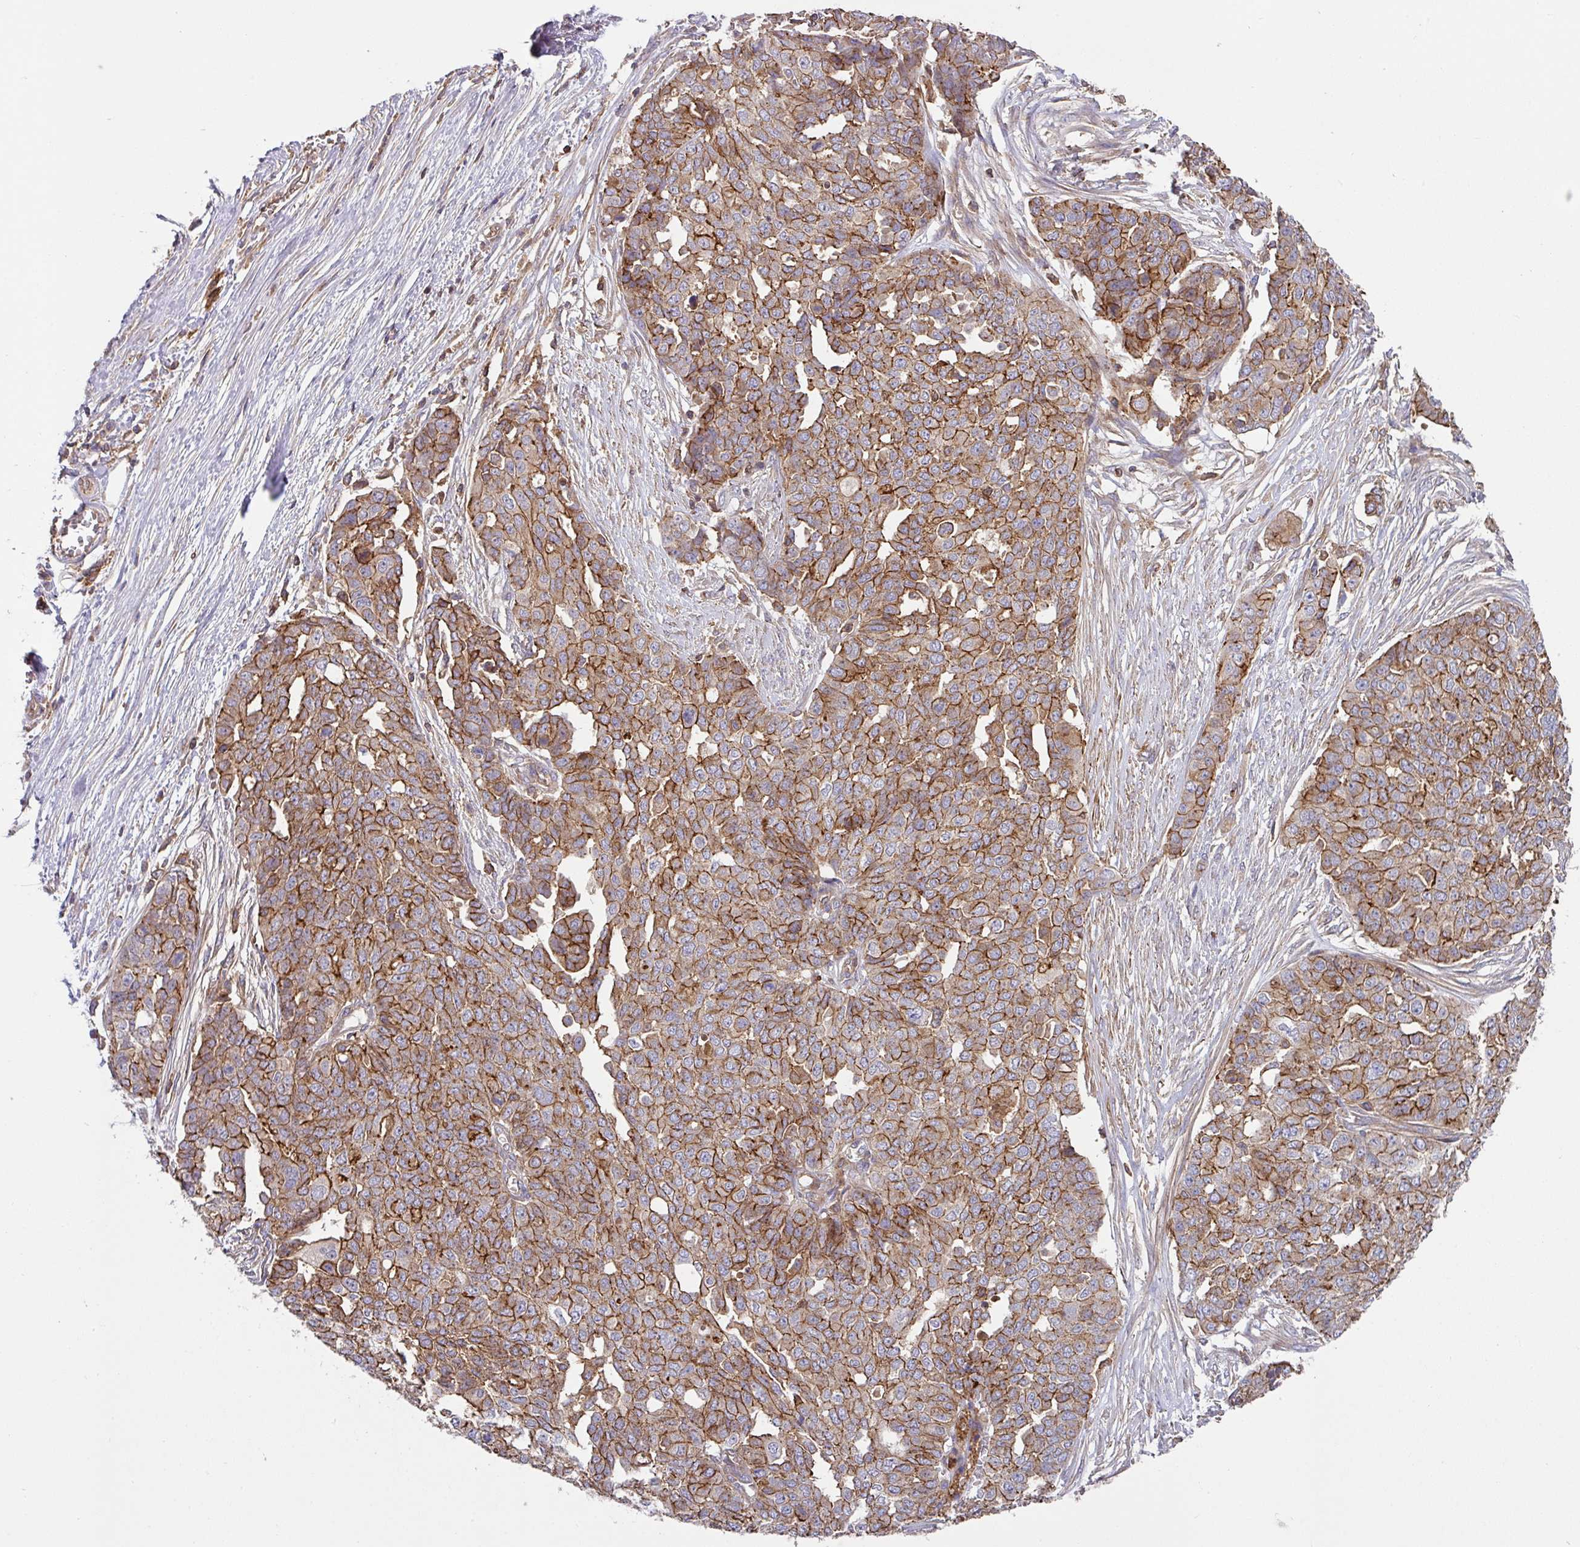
{"staining": {"intensity": "moderate", "quantity": ">75%", "location": "cytoplasmic/membranous"}, "tissue": "ovarian cancer", "cell_type": "Tumor cells", "image_type": "cancer", "snomed": [{"axis": "morphology", "description": "Cystadenocarcinoma, serous, NOS"}, {"axis": "topography", "description": "Soft tissue"}, {"axis": "topography", "description": "Ovary"}], "caption": "Tumor cells demonstrate medium levels of moderate cytoplasmic/membranous positivity in approximately >75% of cells in human serous cystadenocarcinoma (ovarian).", "gene": "RIC1", "patient": {"sex": "female", "age": 57}}